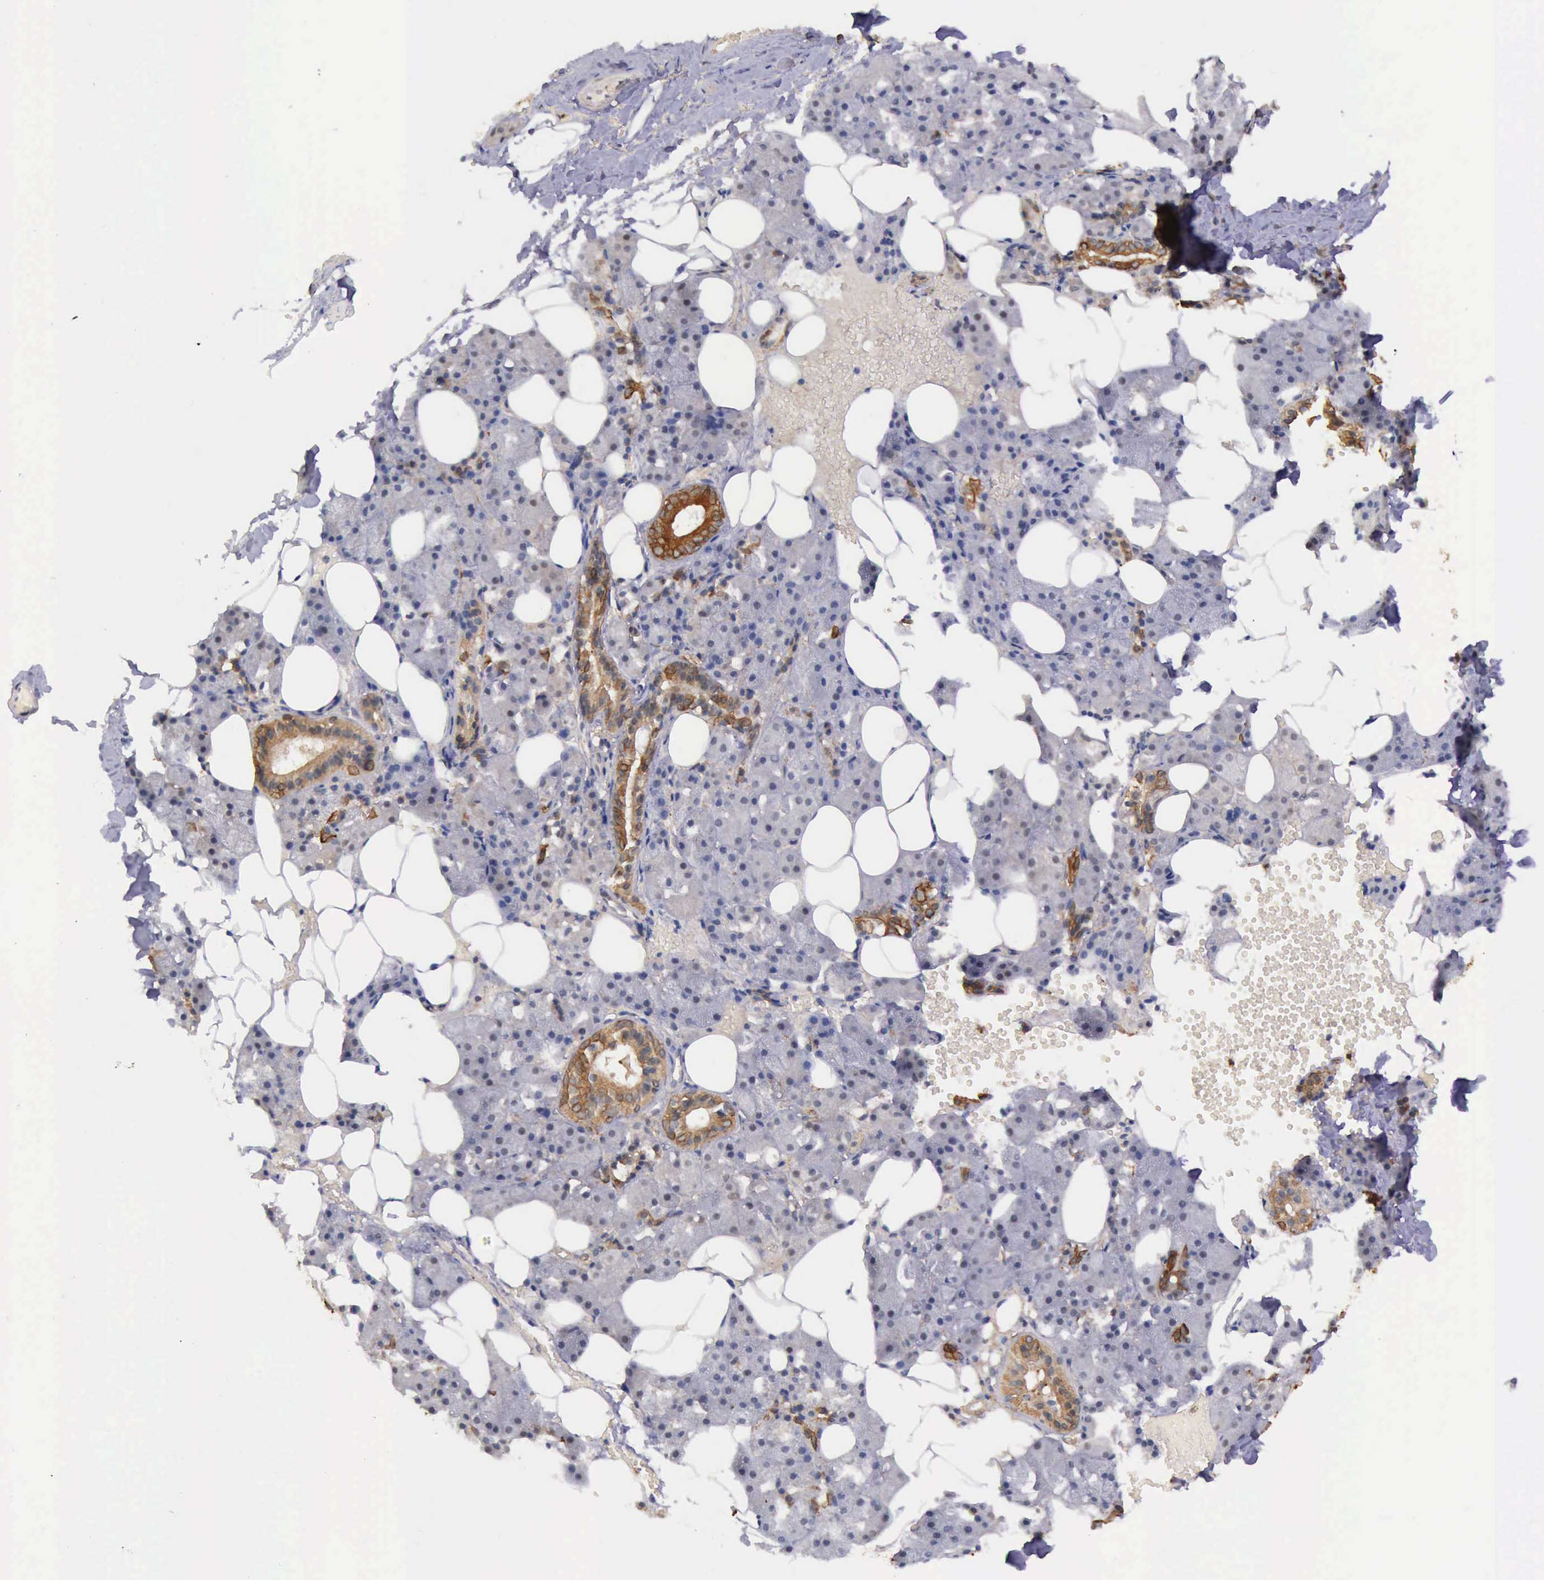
{"staining": {"intensity": "negative", "quantity": "none", "location": "none"}, "tissue": "salivary gland", "cell_type": "Glandular cells", "image_type": "normal", "snomed": [{"axis": "morphology", "description": "Normal tissue, NOS"}, {"axis": "topography", "description": "Salivary gland"}], "caption": "Benign salivary gland was stained to show a protein in brown. There is no significant expression in glandular cells. (DAB (3,3'-diaminobenzidine) immunohistochemistry visualized using brightfield microscopy, high magnification).", "gene": "PRICKLE3", "patient": {"sex": "female", "age": 55}}